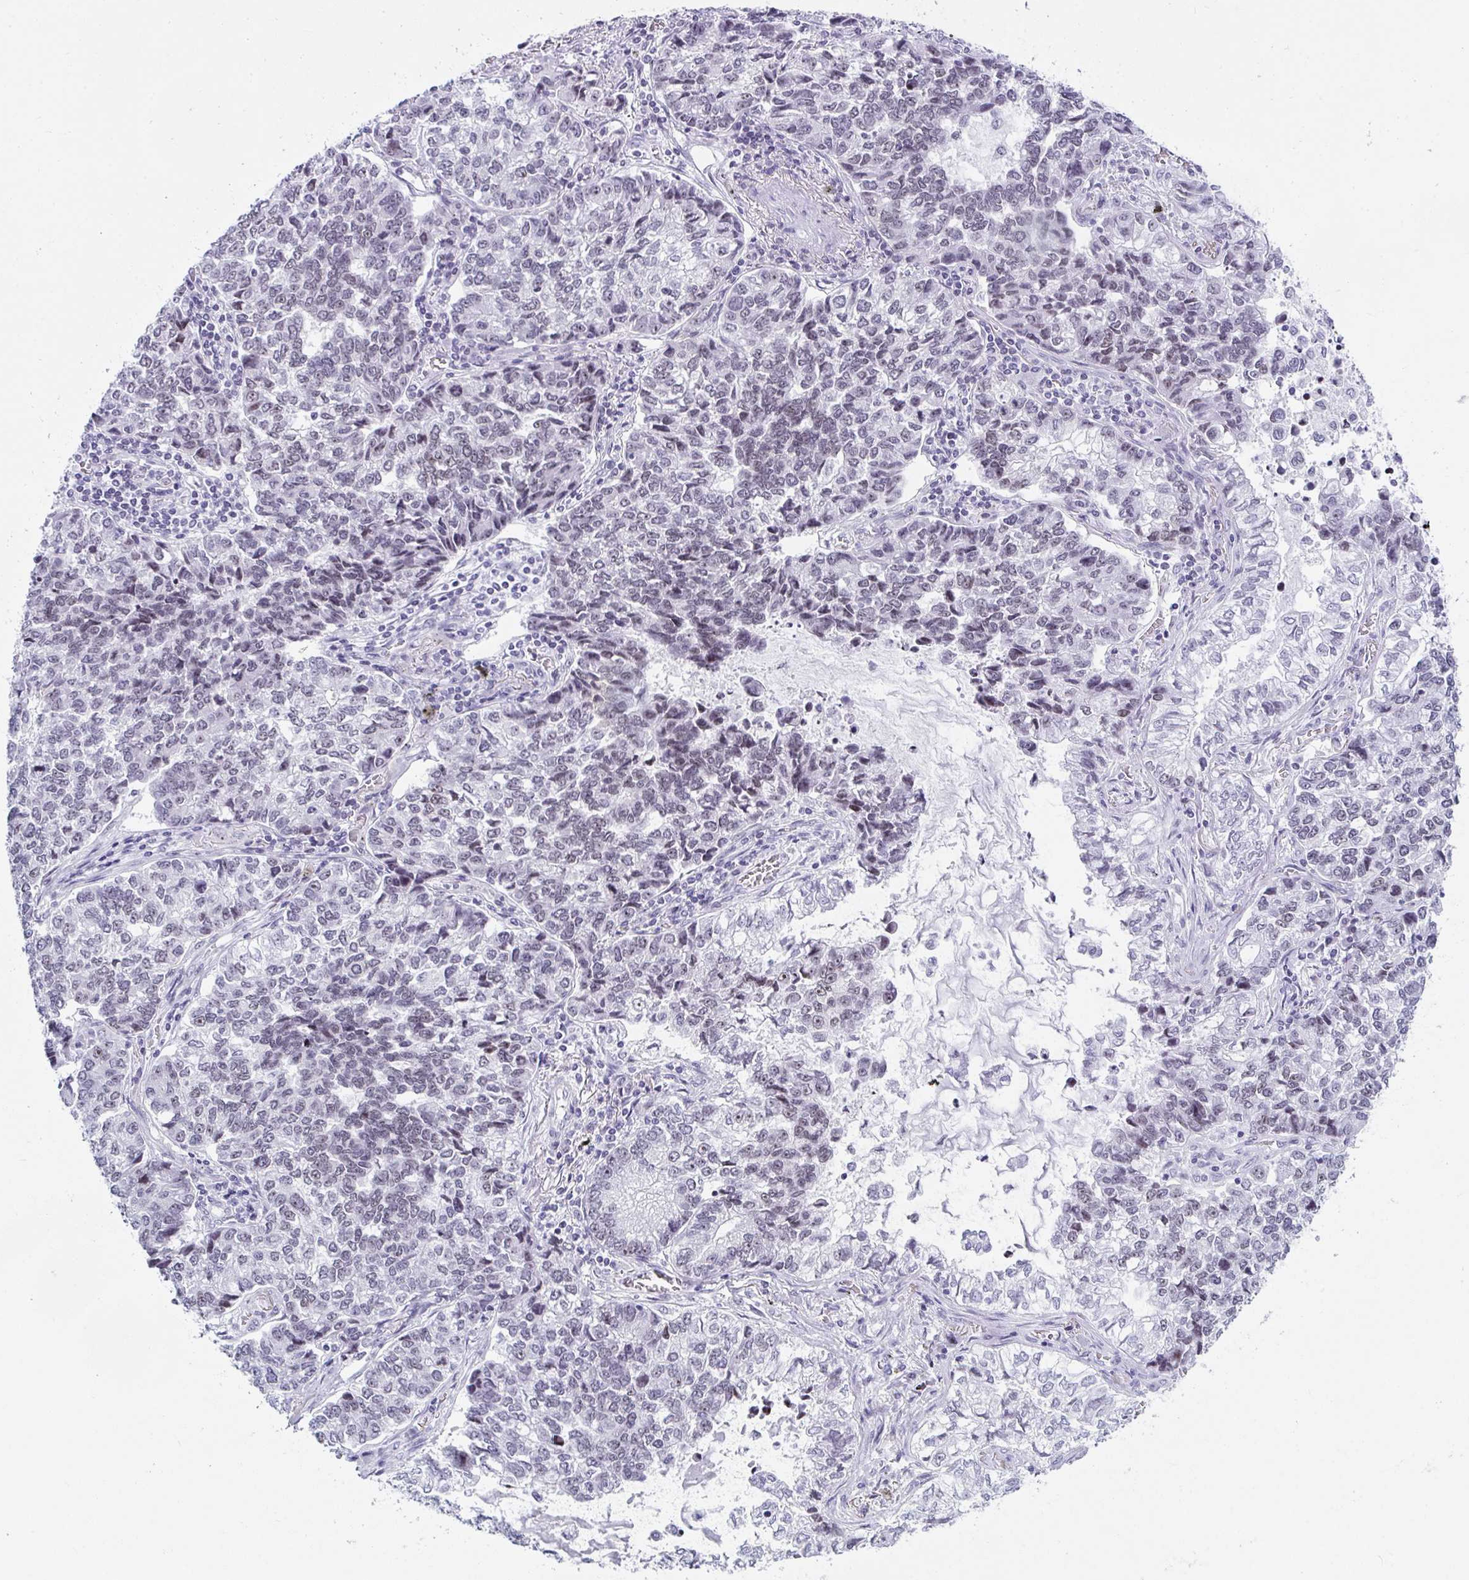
{"staining": {"intensity": "weak", "quantity": "<25%", "location": "nuclear"}, "tissue": "lung cancer", "cell_type": "Tumor cells", "image_type": "cancer", "snomed": [{"axis": "morphology", "description": "Adenocarcinoma, NOS"}, {"axis": "topography", "description": "Lymph node"}, {"axis": "topography", "description": "Lung"}], "caption": "This is an immunohistochemistry micrograph of lung adenocarcinoma. There is no expression in tumor cells.", "gene": "NOP10", "patient": {"sex": "male", "age": 66}}